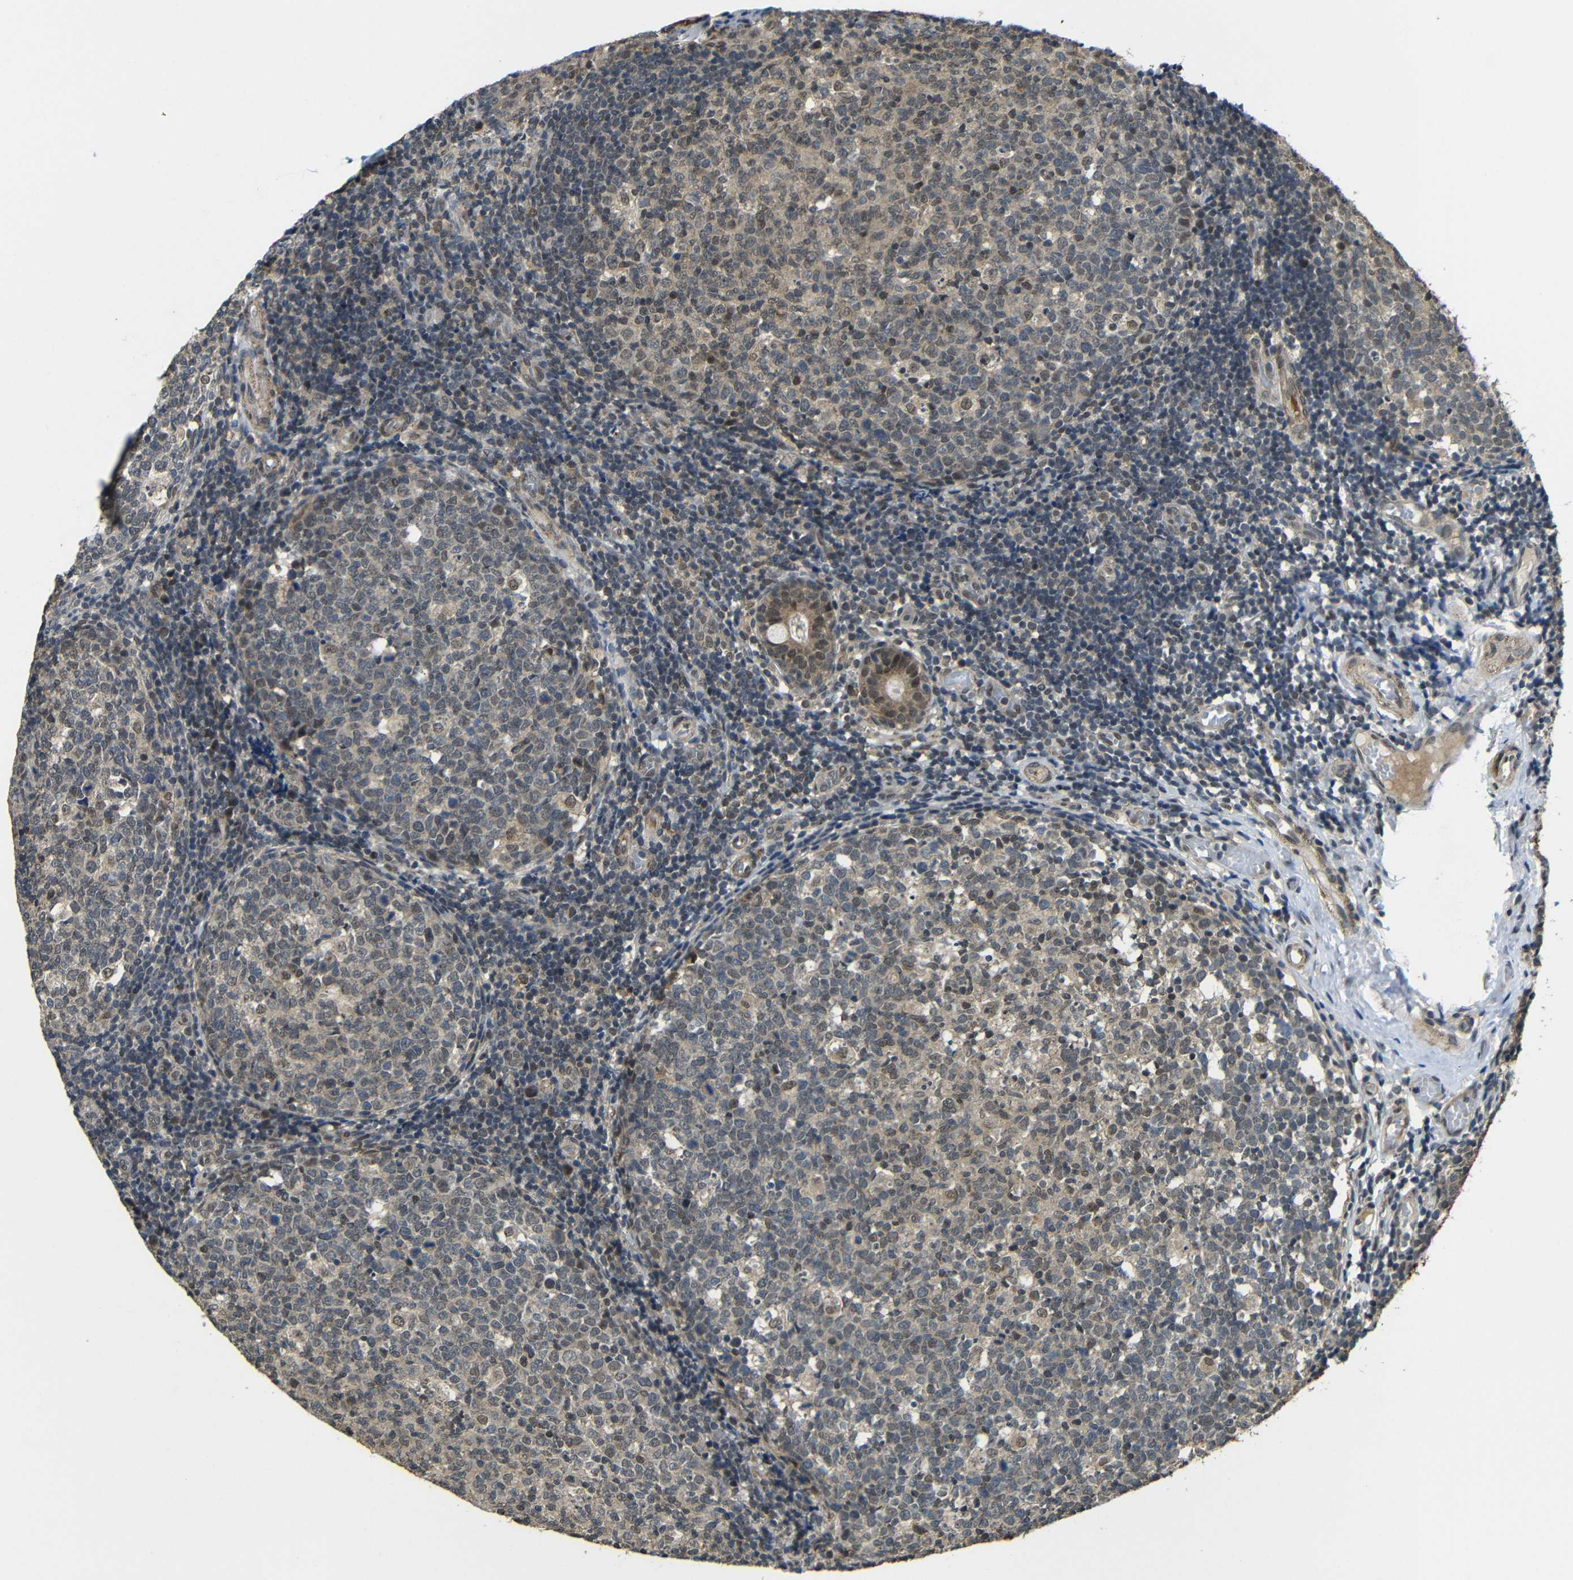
{"staining": {"intensity": "moderate", "quantity": "25%-75%", "location": "cytoplasmic/membranous,nuclear"}, "tissue": "tonsil", "cell_type": "Germinal center cells", "image_type": "normal", "snomed": [{"axis": "morphology", "description": "Normal tissue, NOS"}, {"axis": "topography", "description": "Tonsil"}], "caption": "Immunohistochemical staining of benign tonsil exhibits moderate cytoplasmic/membranous,nuclear protein positivity in approximately 25%-75% of germinal center cells.", "gene": "FAM172A", "patient": {"sex": "female", "age": 19}}